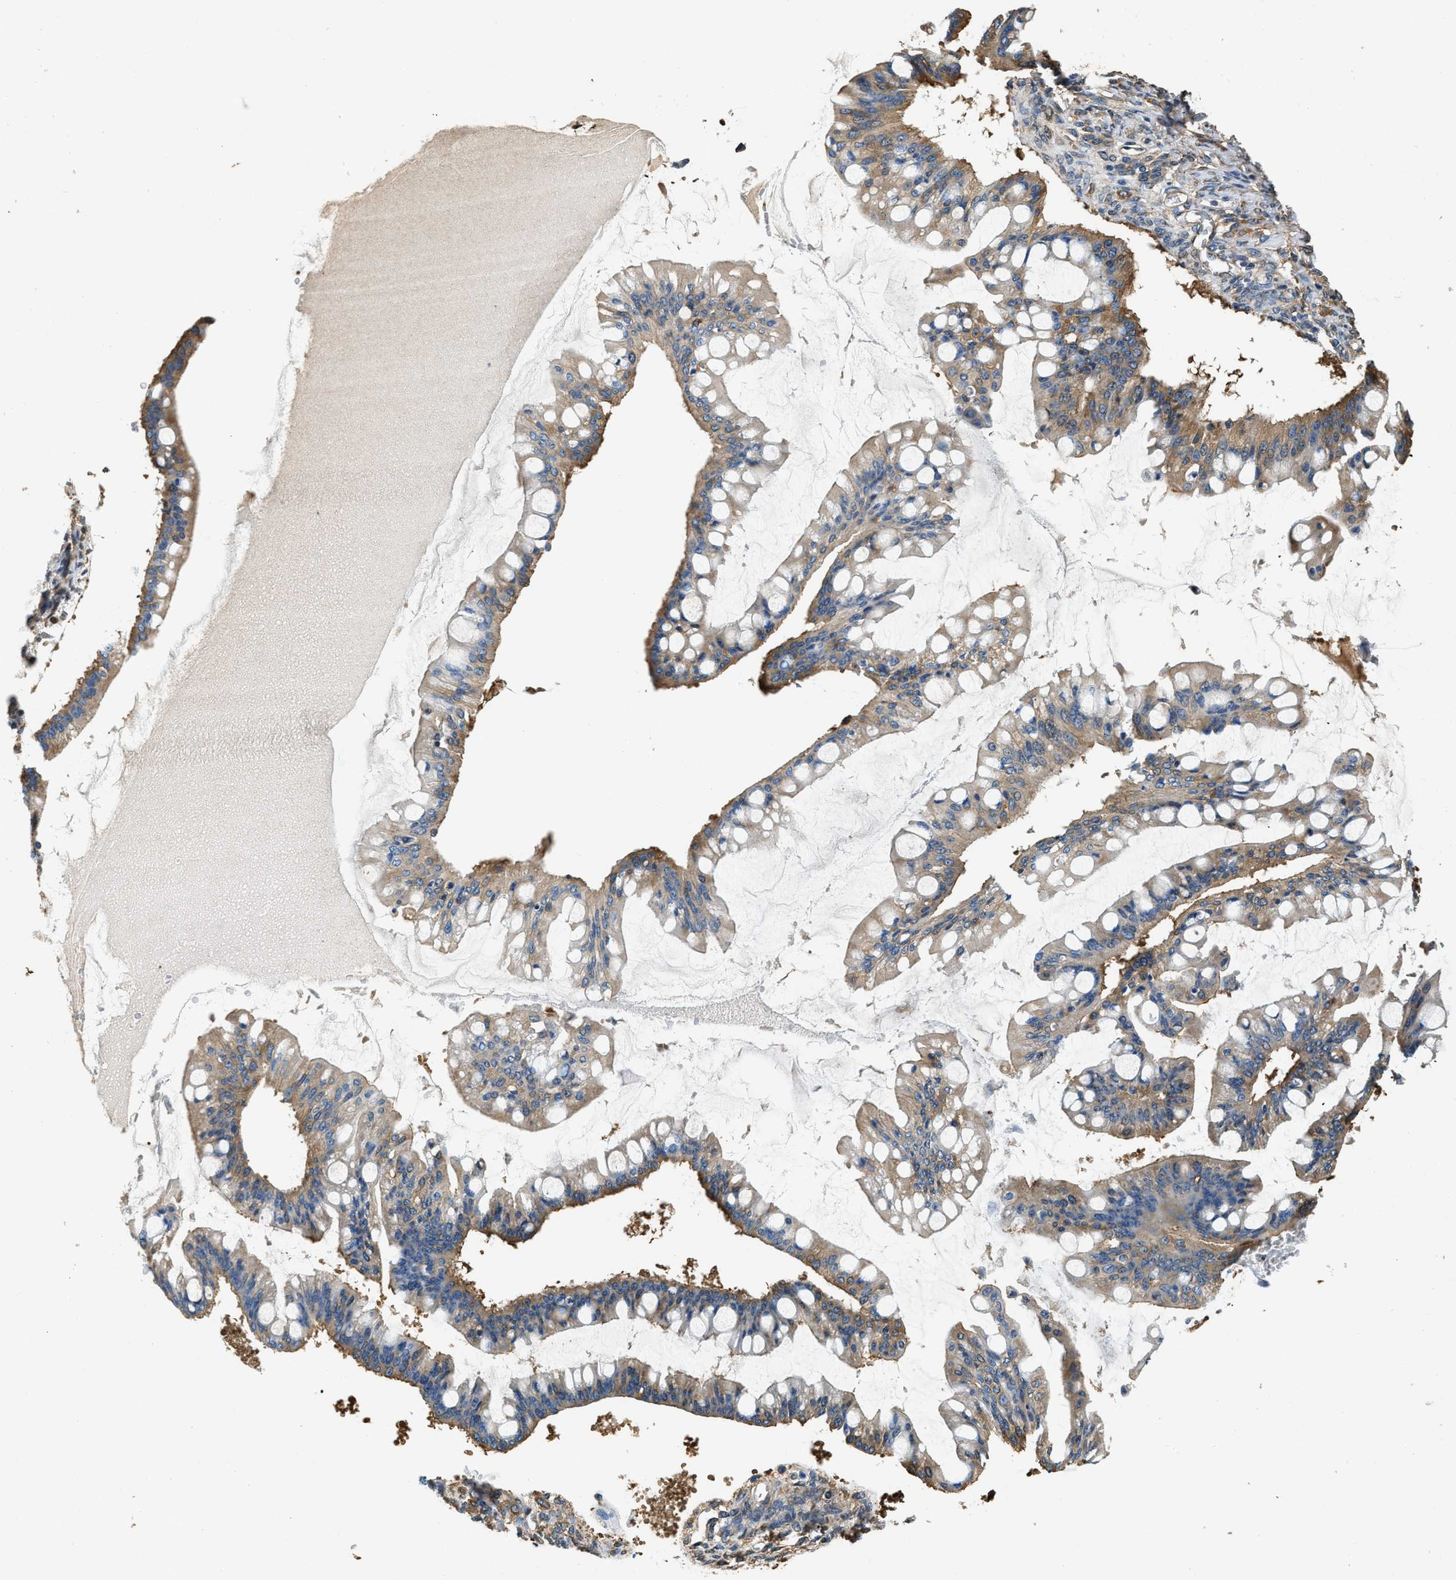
{"staining": {"intensity": "moderate", "quantity": ">75%", "location": "cytoplasmic/membranous"}, "tissue": "ovarian cancer", "cell_type": "Tumor cells", "image_type": "cancer", "snomed": [{"axis": "morphology", "description": "Cystadenocarcinoma, mucinous, NOS"}, {"axis": "topography", "description": "Ovary"}], "caption": "Immunohistochemical staining of mucinous cystadenocarcinoma (ovarian) shows moderate cytoplasmic/membranous protein staining in about >75% of tumor cells.", "gene": "PPP2R1B", "patient": {"sex": "female", "age": 73}}